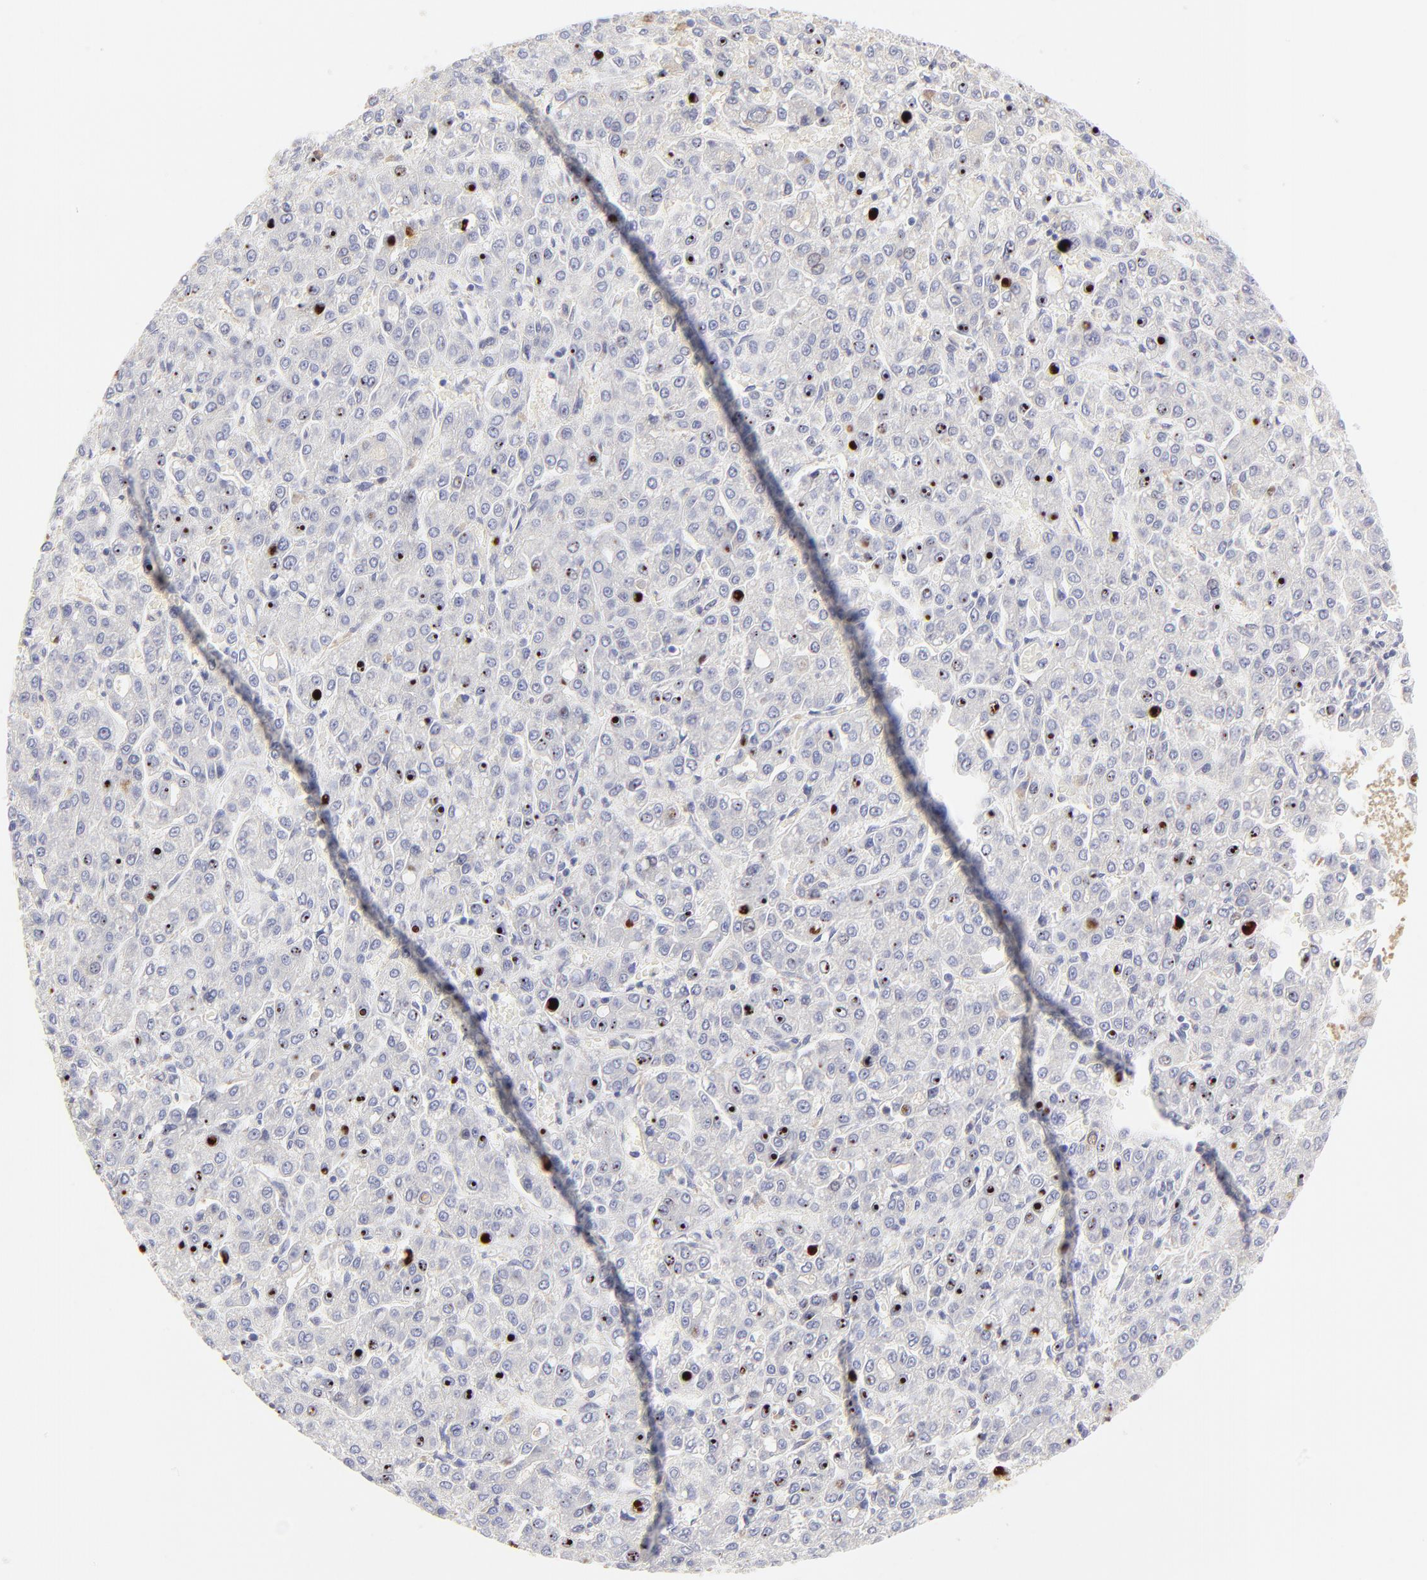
{"staining": {"intensity": "weak", "quantity": "25%-75%", "location": "cytoplasmic/membranous"}, "tissue": "liver cancer", "cell_type": "Tumor cells", "image_type": "cancer", "snomed": [{"axis": "morphology", "description": "Carcinoma, Hepatocellular, NOS"}, {"axis": "topography", "description": "Liver"}], "caption": "Protein staining of liver hepatocellular carcinoma tissue displays weak cytoplasmic/membranous positivity in about 25%-75% of tumor cells.", "gene": "LHFPL1", "patient": {"sex": "male", "age": 69}}